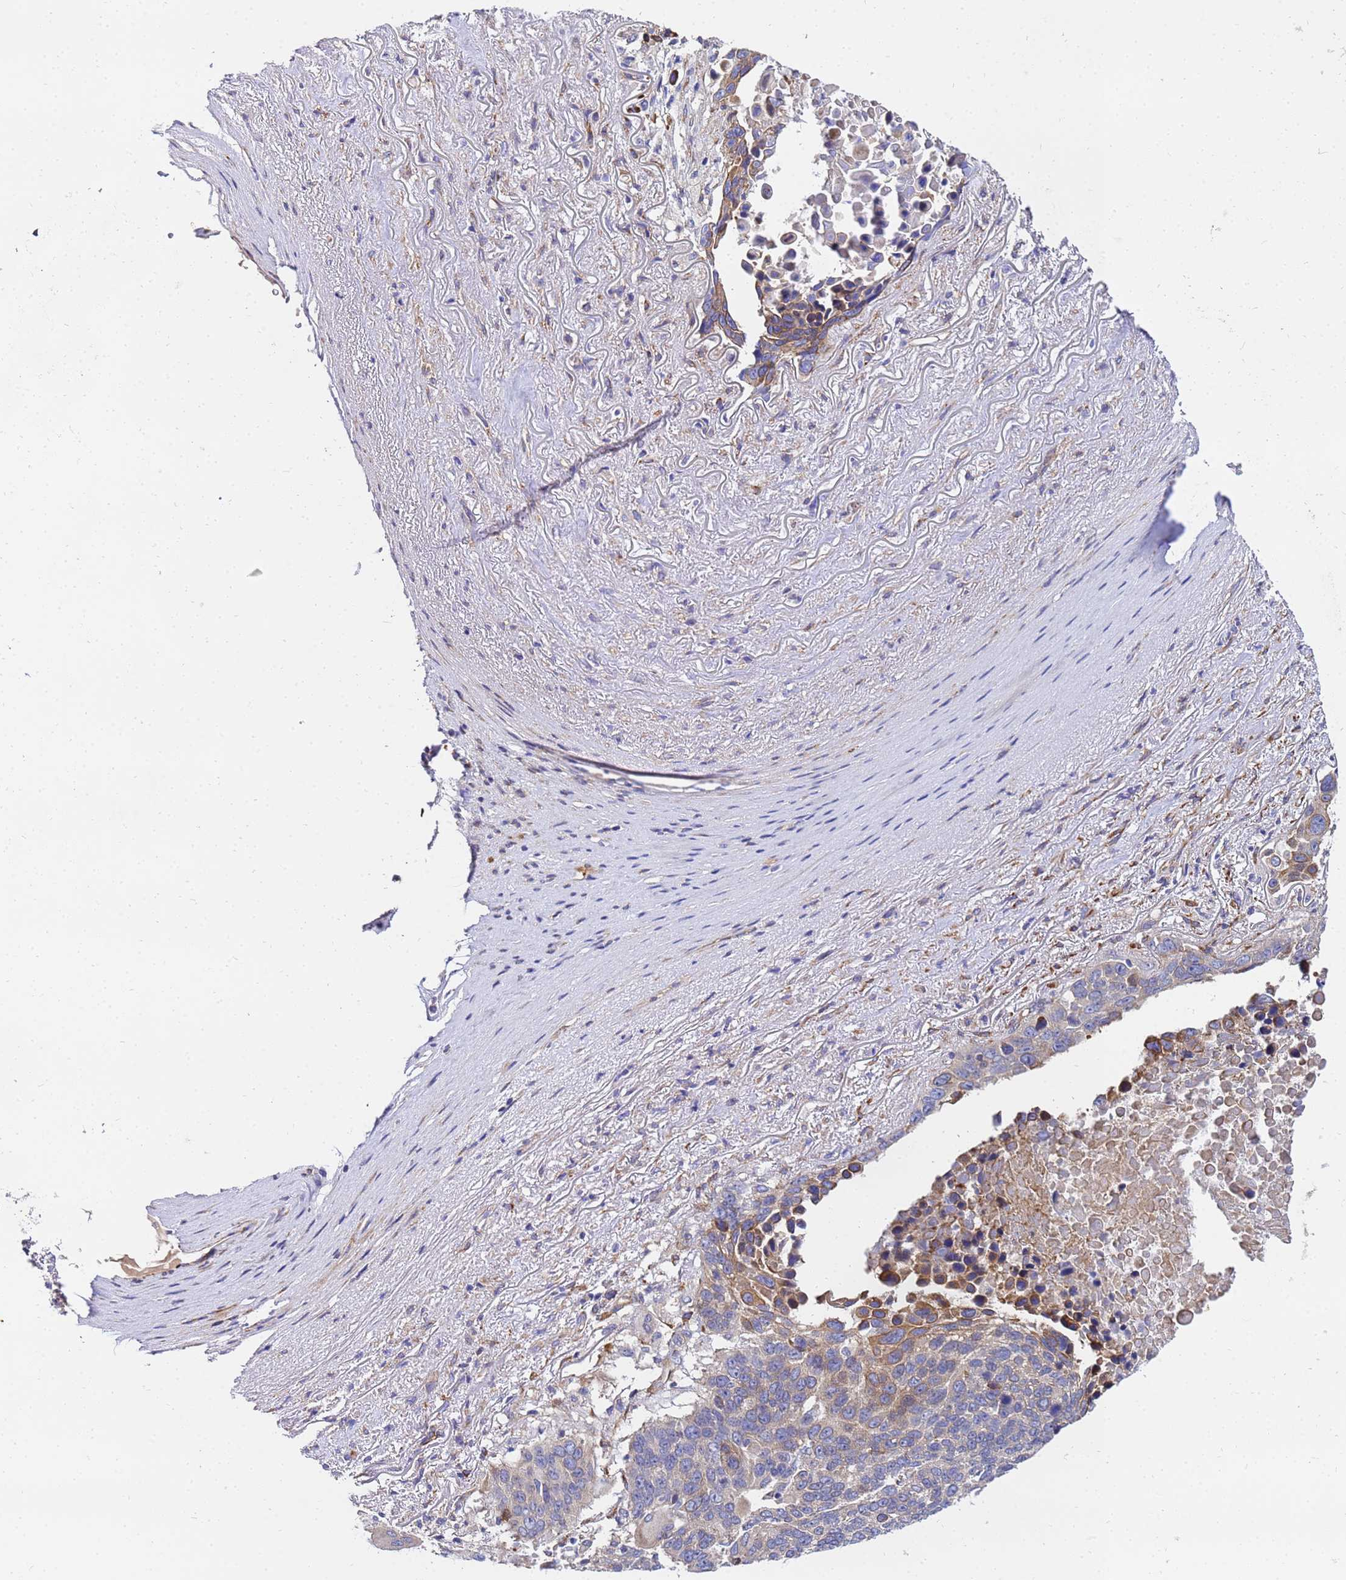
{"staining": {"intensity": "moderate", "quantity": "<25%", "location": "cytoplasmic/membranous"}, "tissue": "lung cancer", "cell_type": "Tumor cells", "image_type": "cancer", "snomed": [{"axis": "morphology", "description": "Normal tissue, NOS"}, {"axis": "morphology", "description": "Squamous cell carcinoma, NOS"}, {"axis": "topography", "description": "Lymph node"}, {"axis": "topography", "description": "Lung"}], "caption": "Immunohistochemical staining of human squamous cell carcinoma (lung) reveals low levels of moderate cytoplasmic/membranous expression in approximately <25% of tumor cells. The staining is performed using DAB (3,3'-diaminobenzidine) brown chromogen to label protein expression. The nuclei are counter-stained blue using hematoxylin.", "gene": "POM121", "patient": {"sex": "male", "age": 66}}